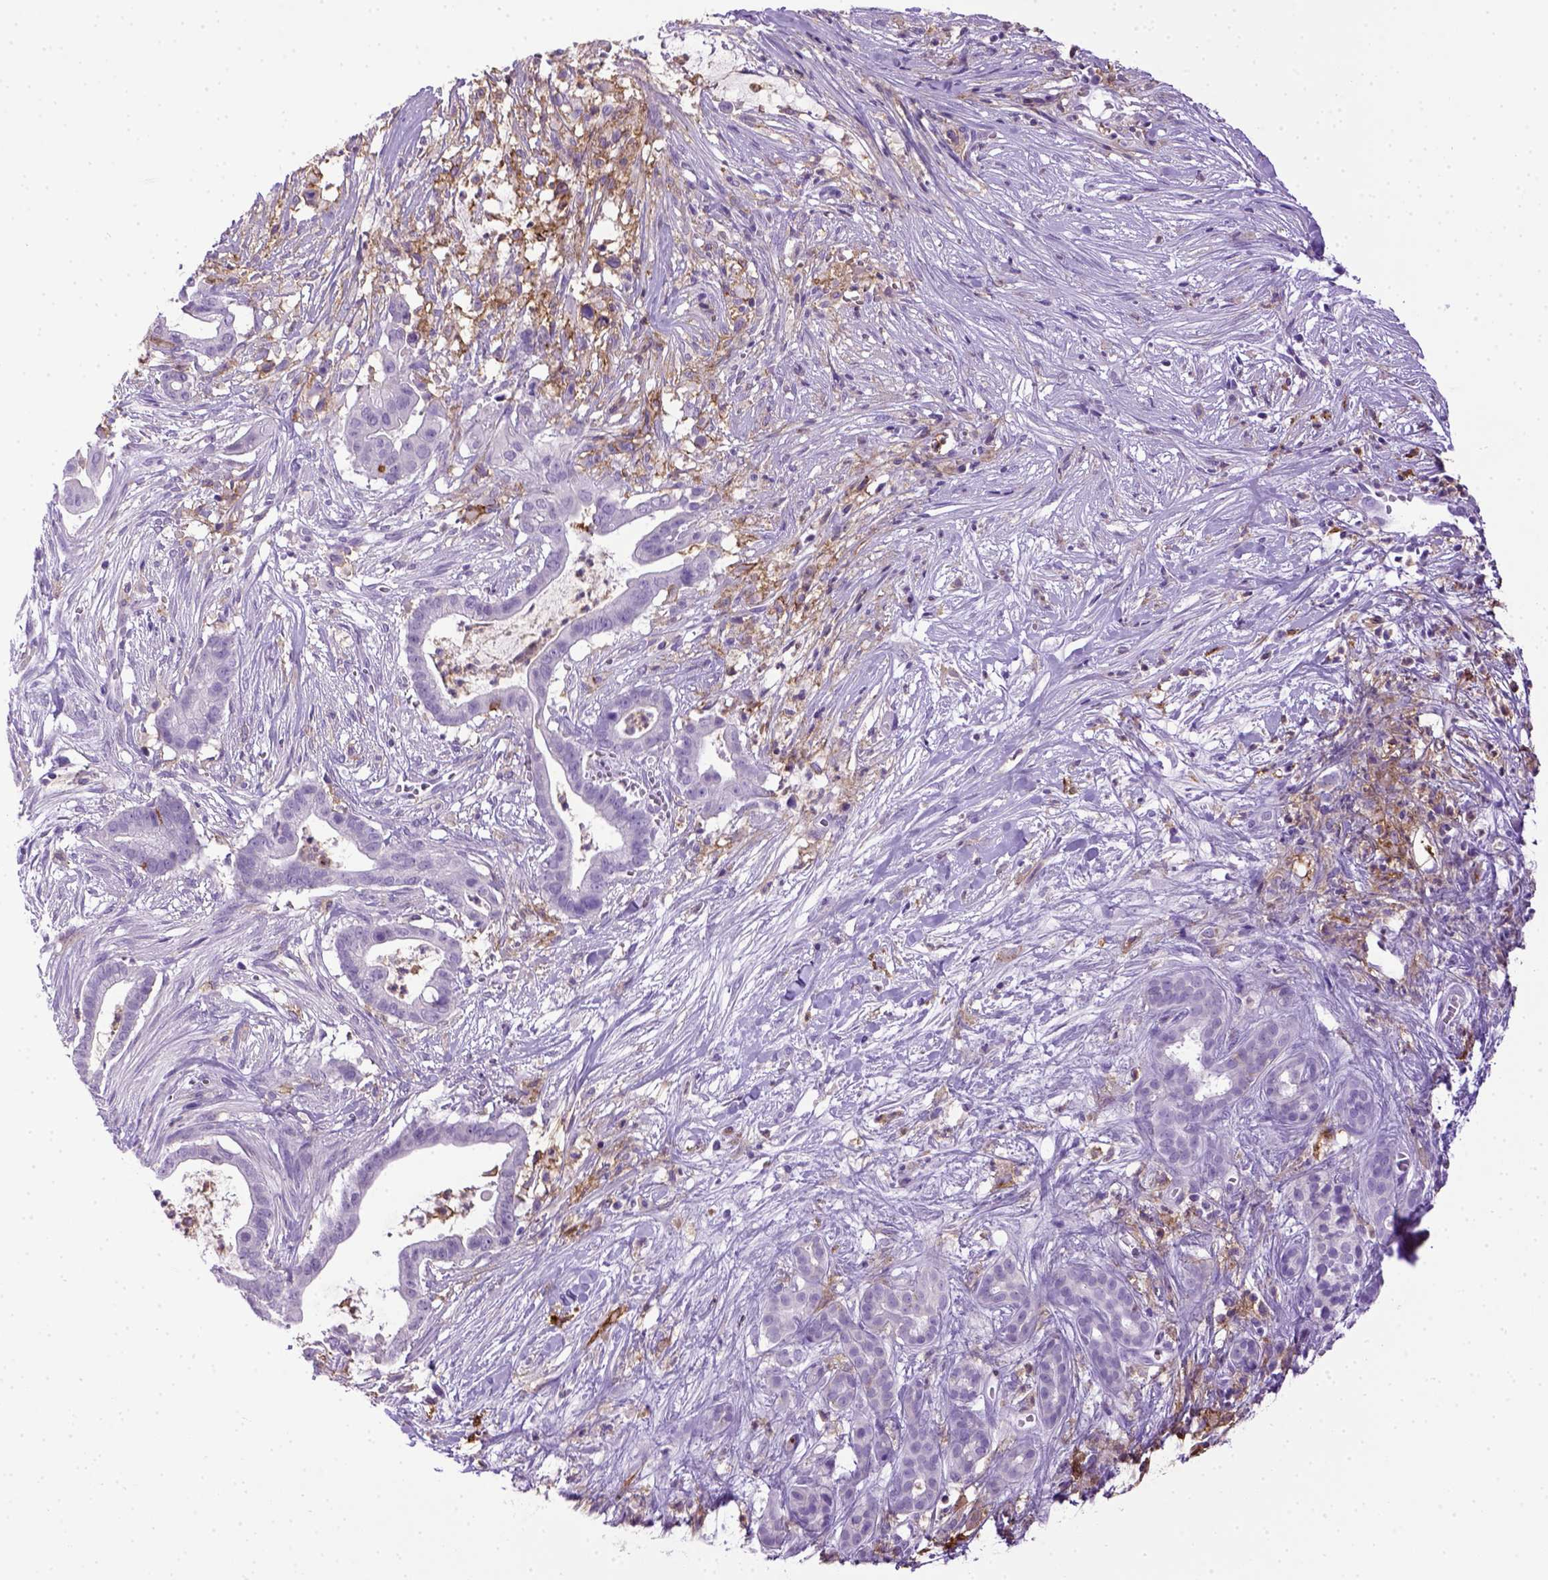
{"staining": {"intensity": "negative", "quantity": "none", "location": "none"}, "tissue": "pancreatic cancer", "cell_type": "Tumor cells", "image_type": "cancer", "snomed": [{"axis": "morphology", "description": "Adenocarcinoma, NOS"}, {"axis": "topography", "description": "Pancreas"}], "caption": "Immunohistochemical staining of pancreatic cancer (adenocarcinoma) displays no significant expression in tumor cells.", "gene": "ITGAX", "patient": {"sex": "male", "age": 61}}